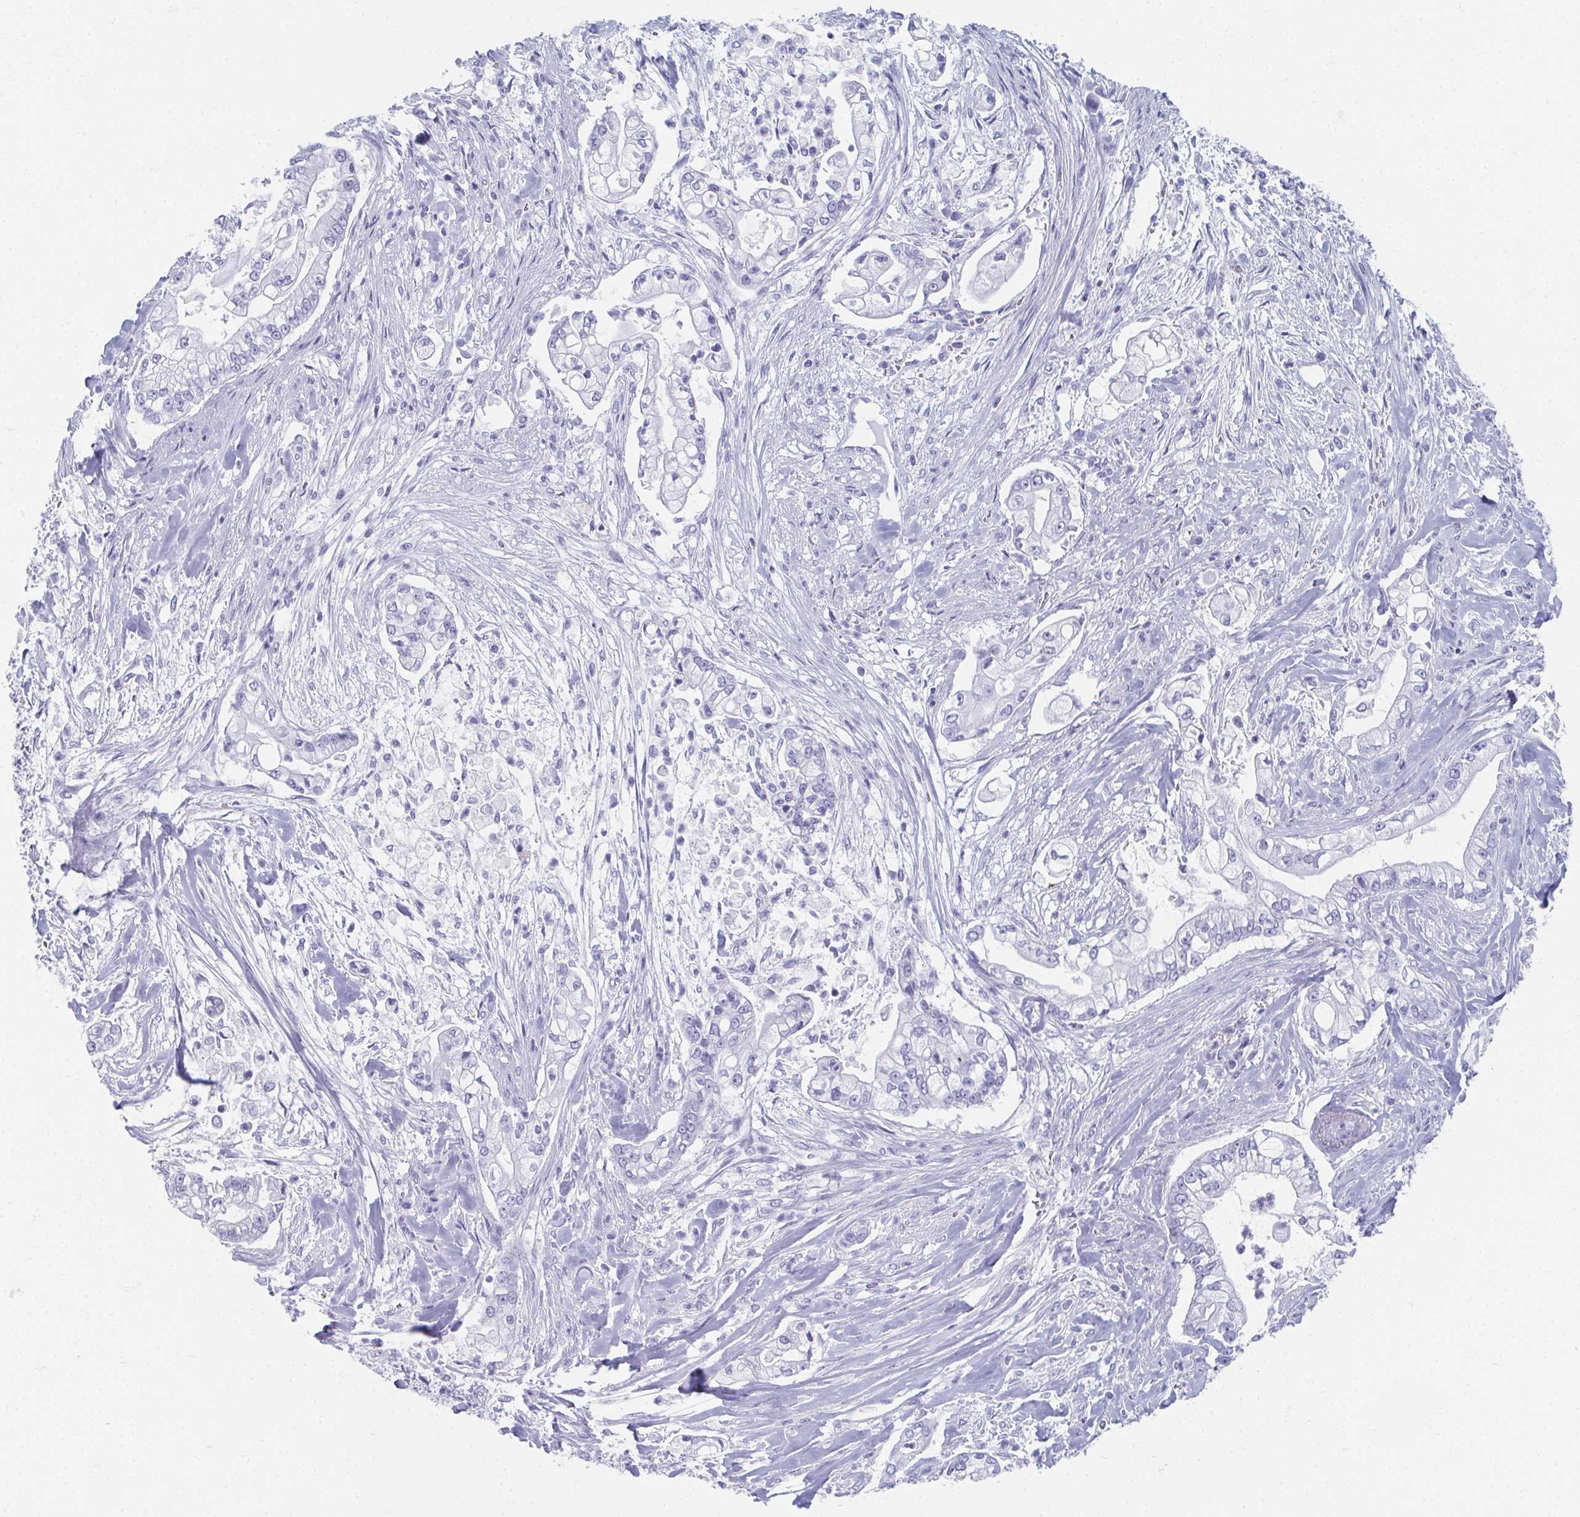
{"staining": {"intensity": "negative", "quantity": "none", "location": "none"}, "tissue": "pancreatic cancer", "cell_type": "Tumor cells", "image_type": "cancer", "snomed": [{"axis": "morphology", "description": "Adenocarcinoma, NOS"}, {"axis": "topography", "description": "Pancreas"}], "caption": "IHC of human adenocarcinoma (pancreatic) shows no positivity in tumor cells. (DAB immunohistochemistry (IHC), high magnification).", "gene": "GHRL", "patient": {"sex": "female", "age": 69}}